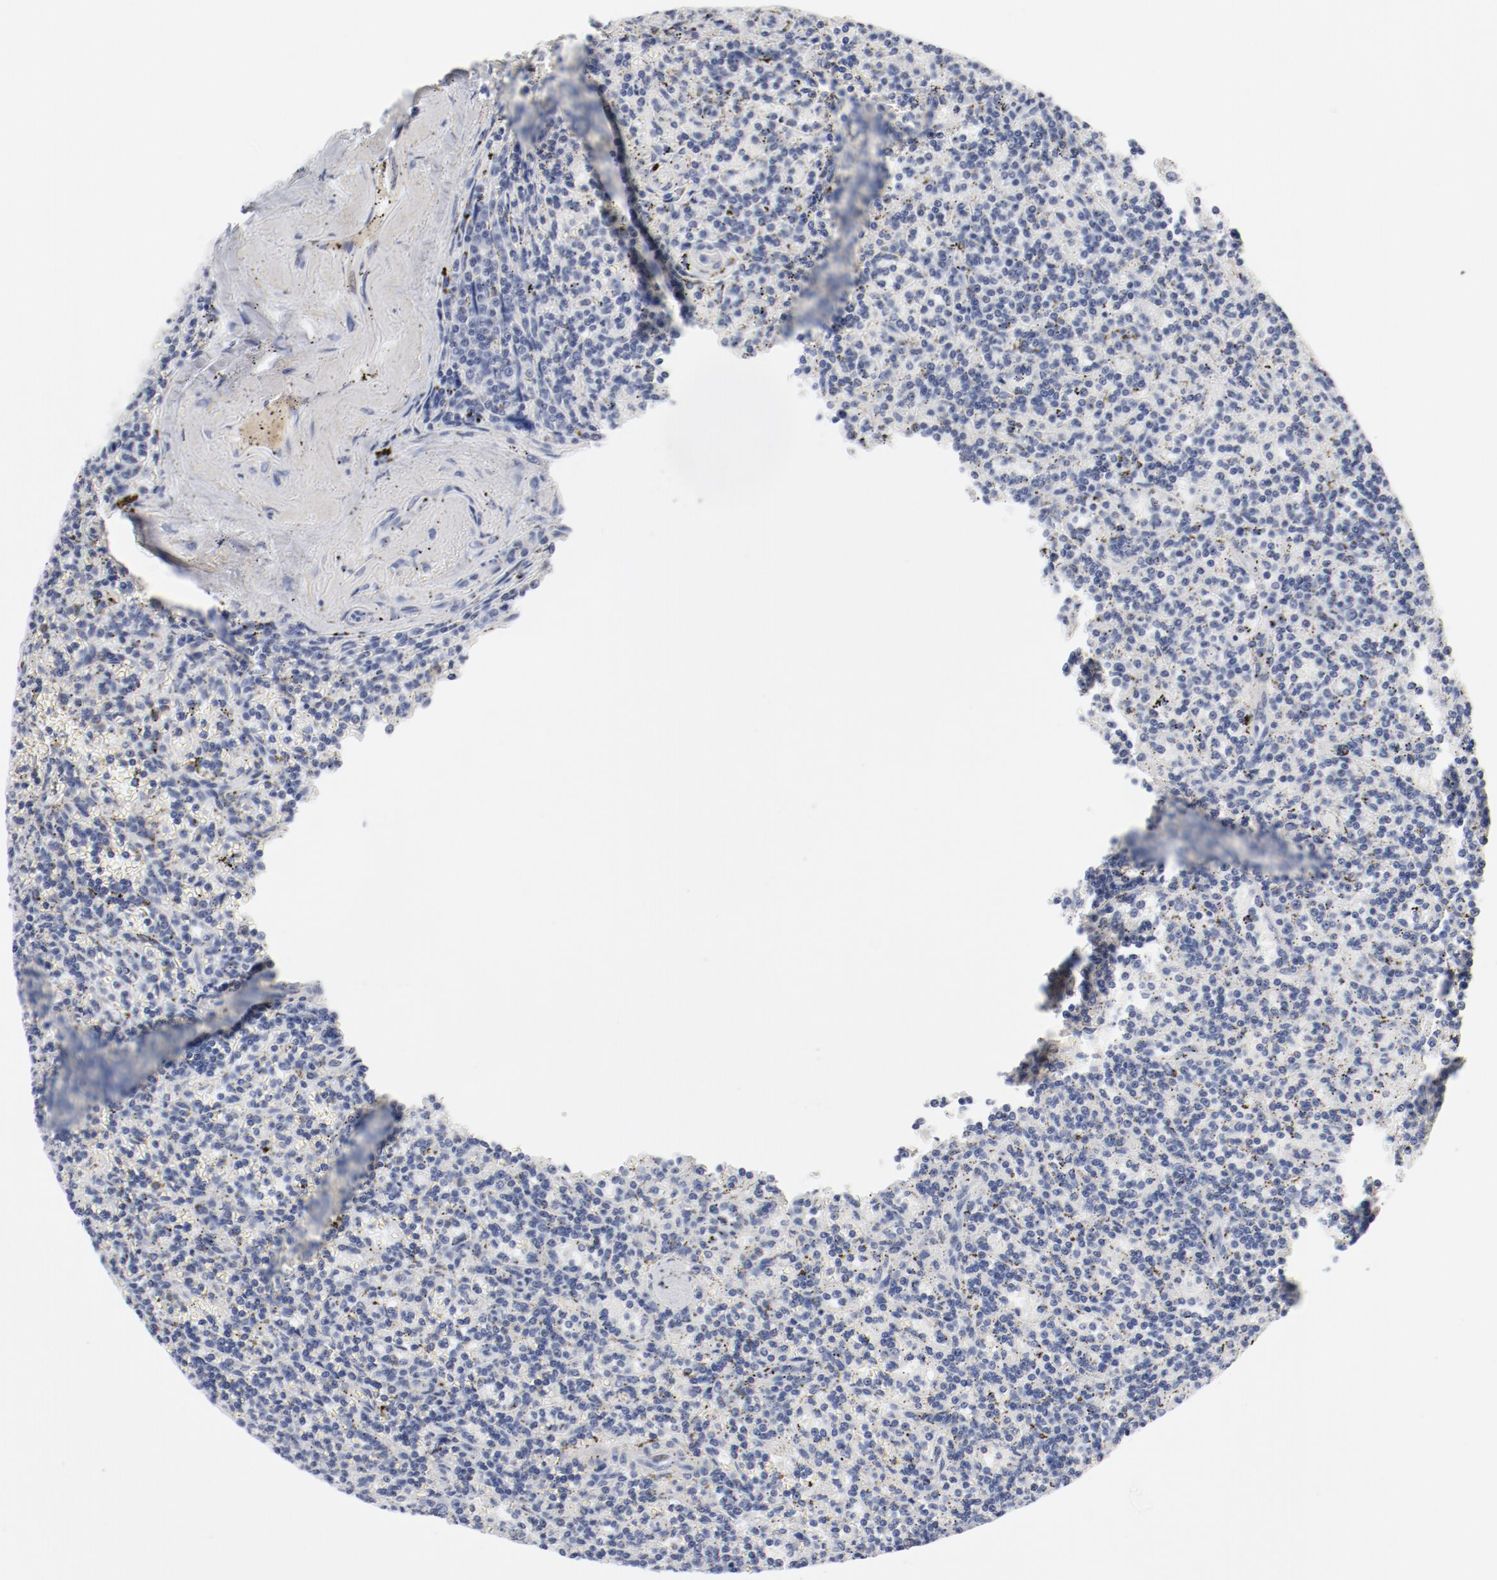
{"staining": {"intensity": "negative", "quantity": "none", "location": "none"}, "tissue": "lymphoma", "cell_type": "Tumor cells", "image_type": "cancer", "snomed": [{"axis": "morphology", "description": "Malignant lymphoma, non-Hodgkin's type, Low grade"}, {"axis": "topography", "description": "Spleen"}], "caption": "Photomicrograph shows no protein expression in tumor cells of lymphoma tissue. (Immunohistochemistry, brightfield microscopy, high magnification).", "gene": "KCNK13", "patient": {"sex": "male", "age": 73}}